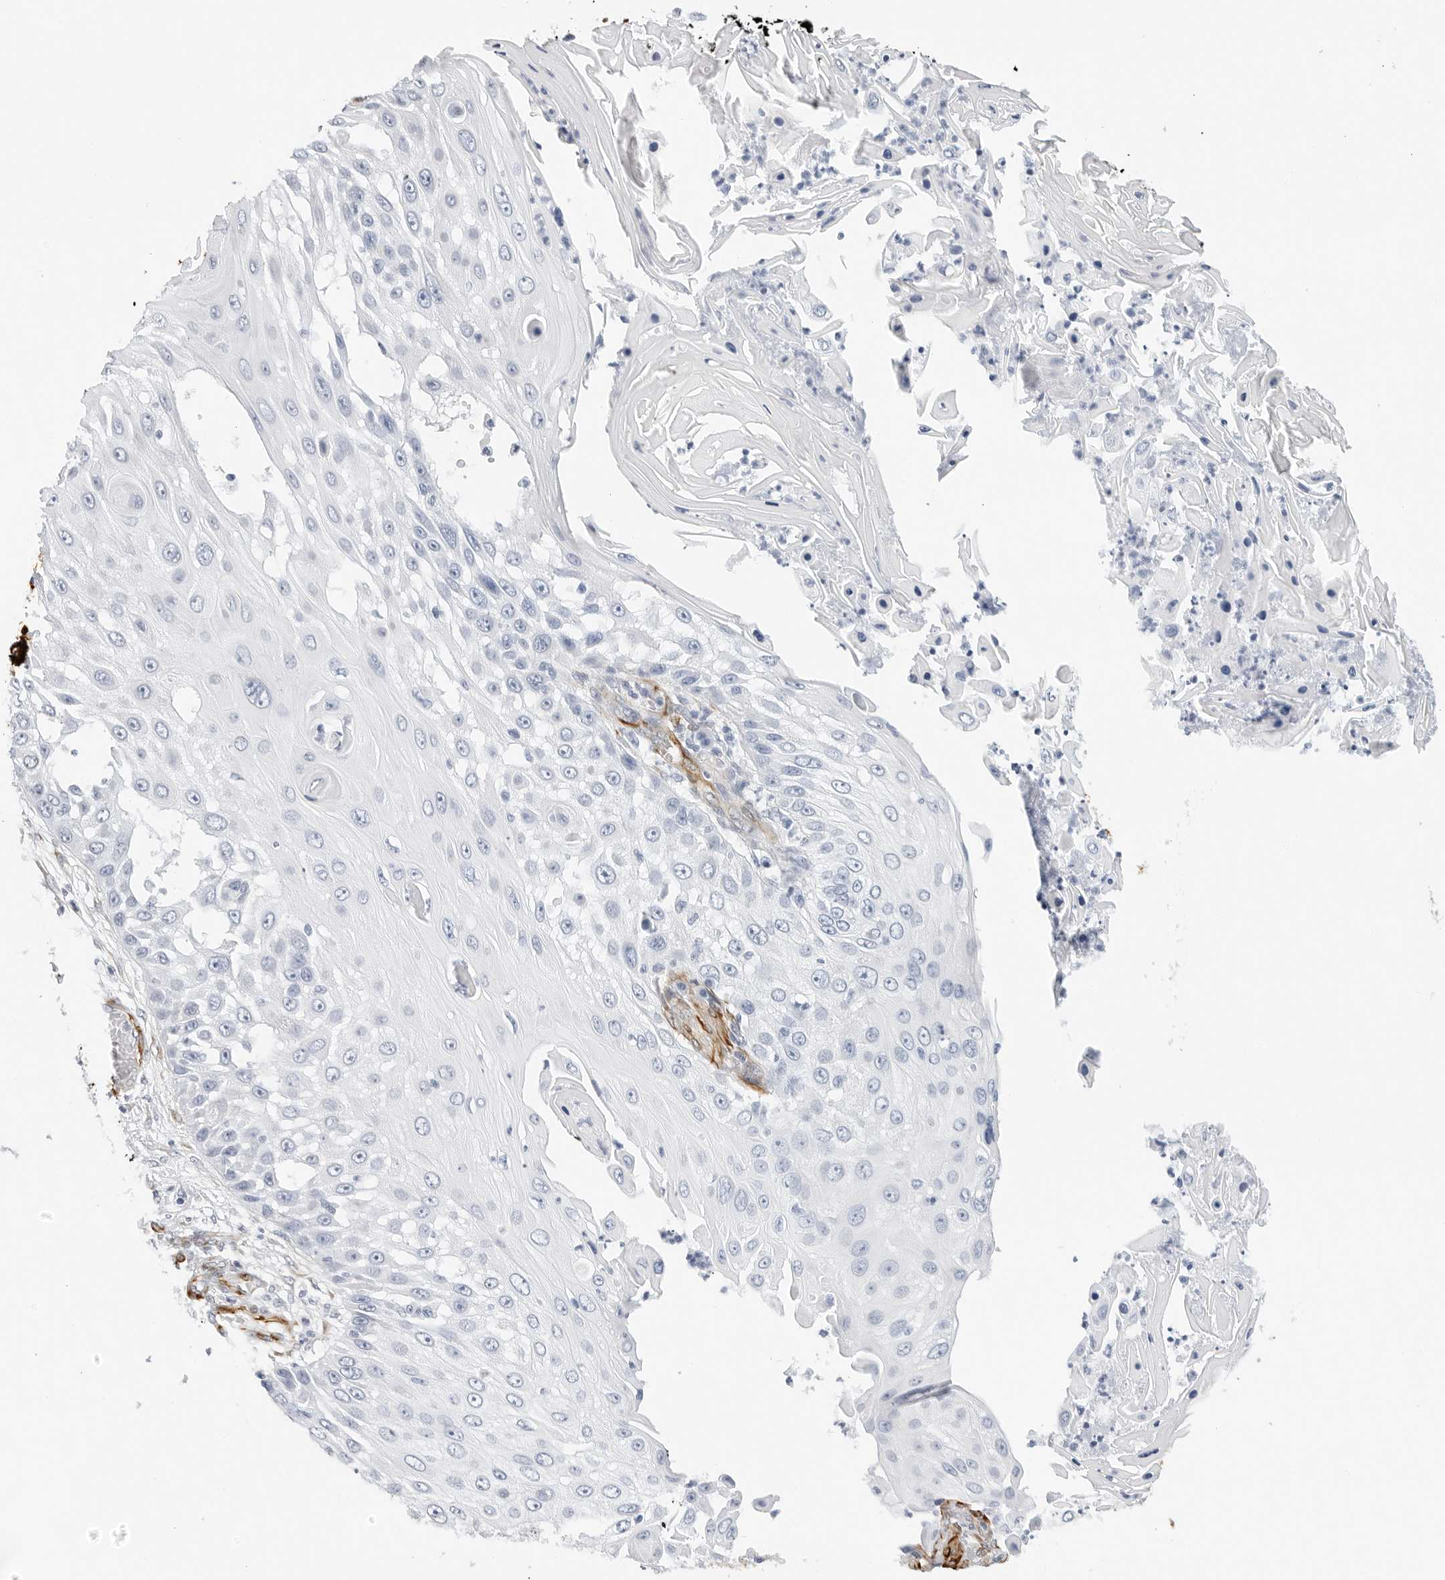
{"staining": {"intensity": "negative", "quantity": "none", "location": "none"}, "tissue": "skin cancer", "cell_type": "Tumor cells", "image_type": "cancer", "snomed": [{"axis": "morphology", "description": "Squamous cell carcinoma, NOS"}, {"axis": "topography", "description": "Skin"}], "caption": "Immunohistochemistry of skin squamous cell carcinoma reveals no staining in tumor cells. (DAB immunohistochemistry (IHC) with hematoxylin counter stain).", "gene": "NES", "patient": {"sex": "female", "age": 44}}